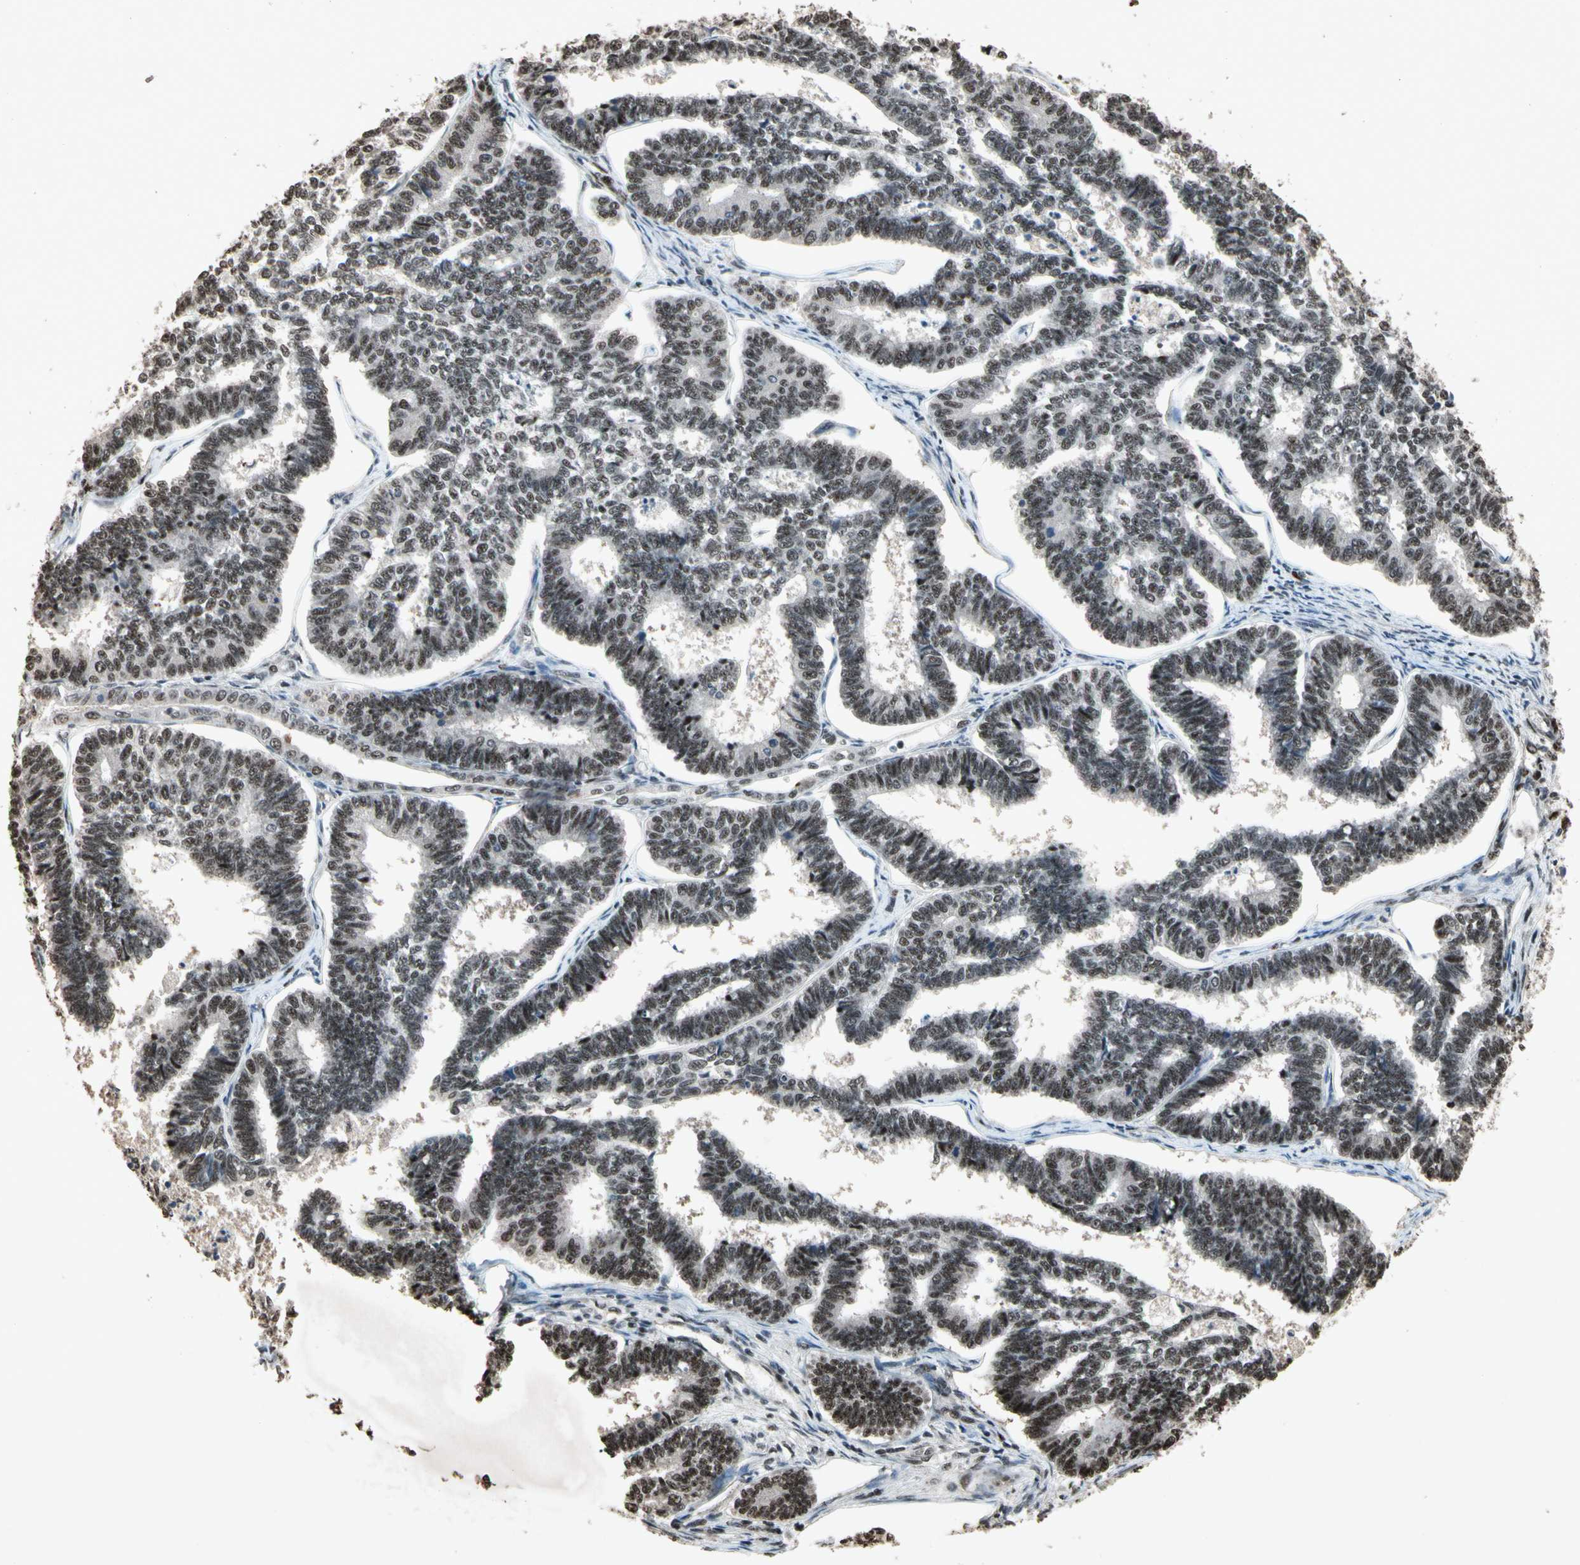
{"staining": {"intensity": "strong", "quantity": ">75%", "location": "nuclear"}, "tissue": "endometrial cancer", "cell_type": "Tumor cells", "image_type": "cancer", "snomed": [{"axis": "morphology", "description": "Adenocarcinoma, NOS"}, {"axis": "topography", "description": "Endometrium"}], "caption": "High-magnification brightfield microscopy of endometrial adenocarcinoma stained with DAB (brown) and counterstained with hematoxylin (blue). tumor cells exhibit strong nuclear expression is identified in approximately>75% of cells.", "gene": "TBX2", "patient": {"sex": "female", "age": 70}}